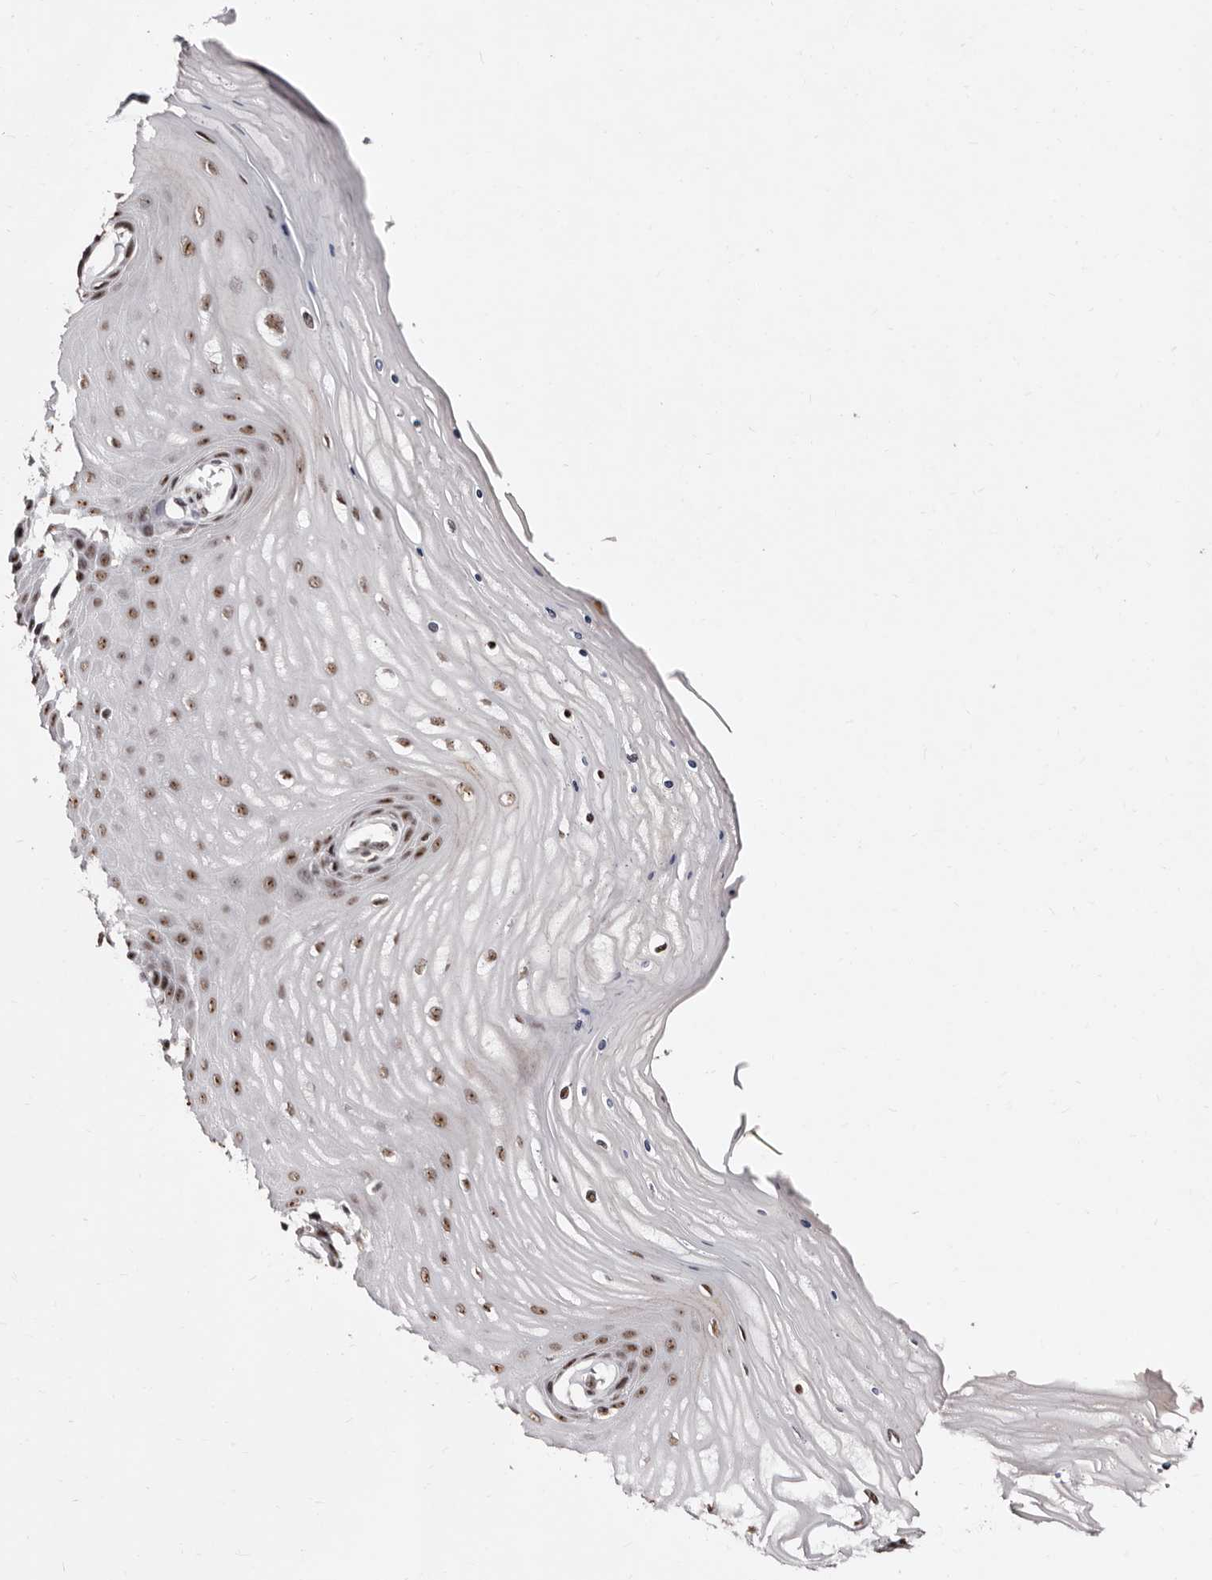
{"staining": {"intensity": "moderate", "quantity": ">75%", "location": "nuclear"}, "tissue": "cervix", "cell_type": "Squamous epithelial cells", "image_type": "normal", "snomed": [{"axis": "morphology", "description": "Normal tissue, NOS"}, {"axis": "topography", "description": "Cervix"}], "caption": "The micrograph exhibits a brown stain indicating the presence of a protein in the nuclear of squamous epithelial cells in cervix.", "gene": "ANAPC11", "patient": {"sex": "female", "age": 55}}